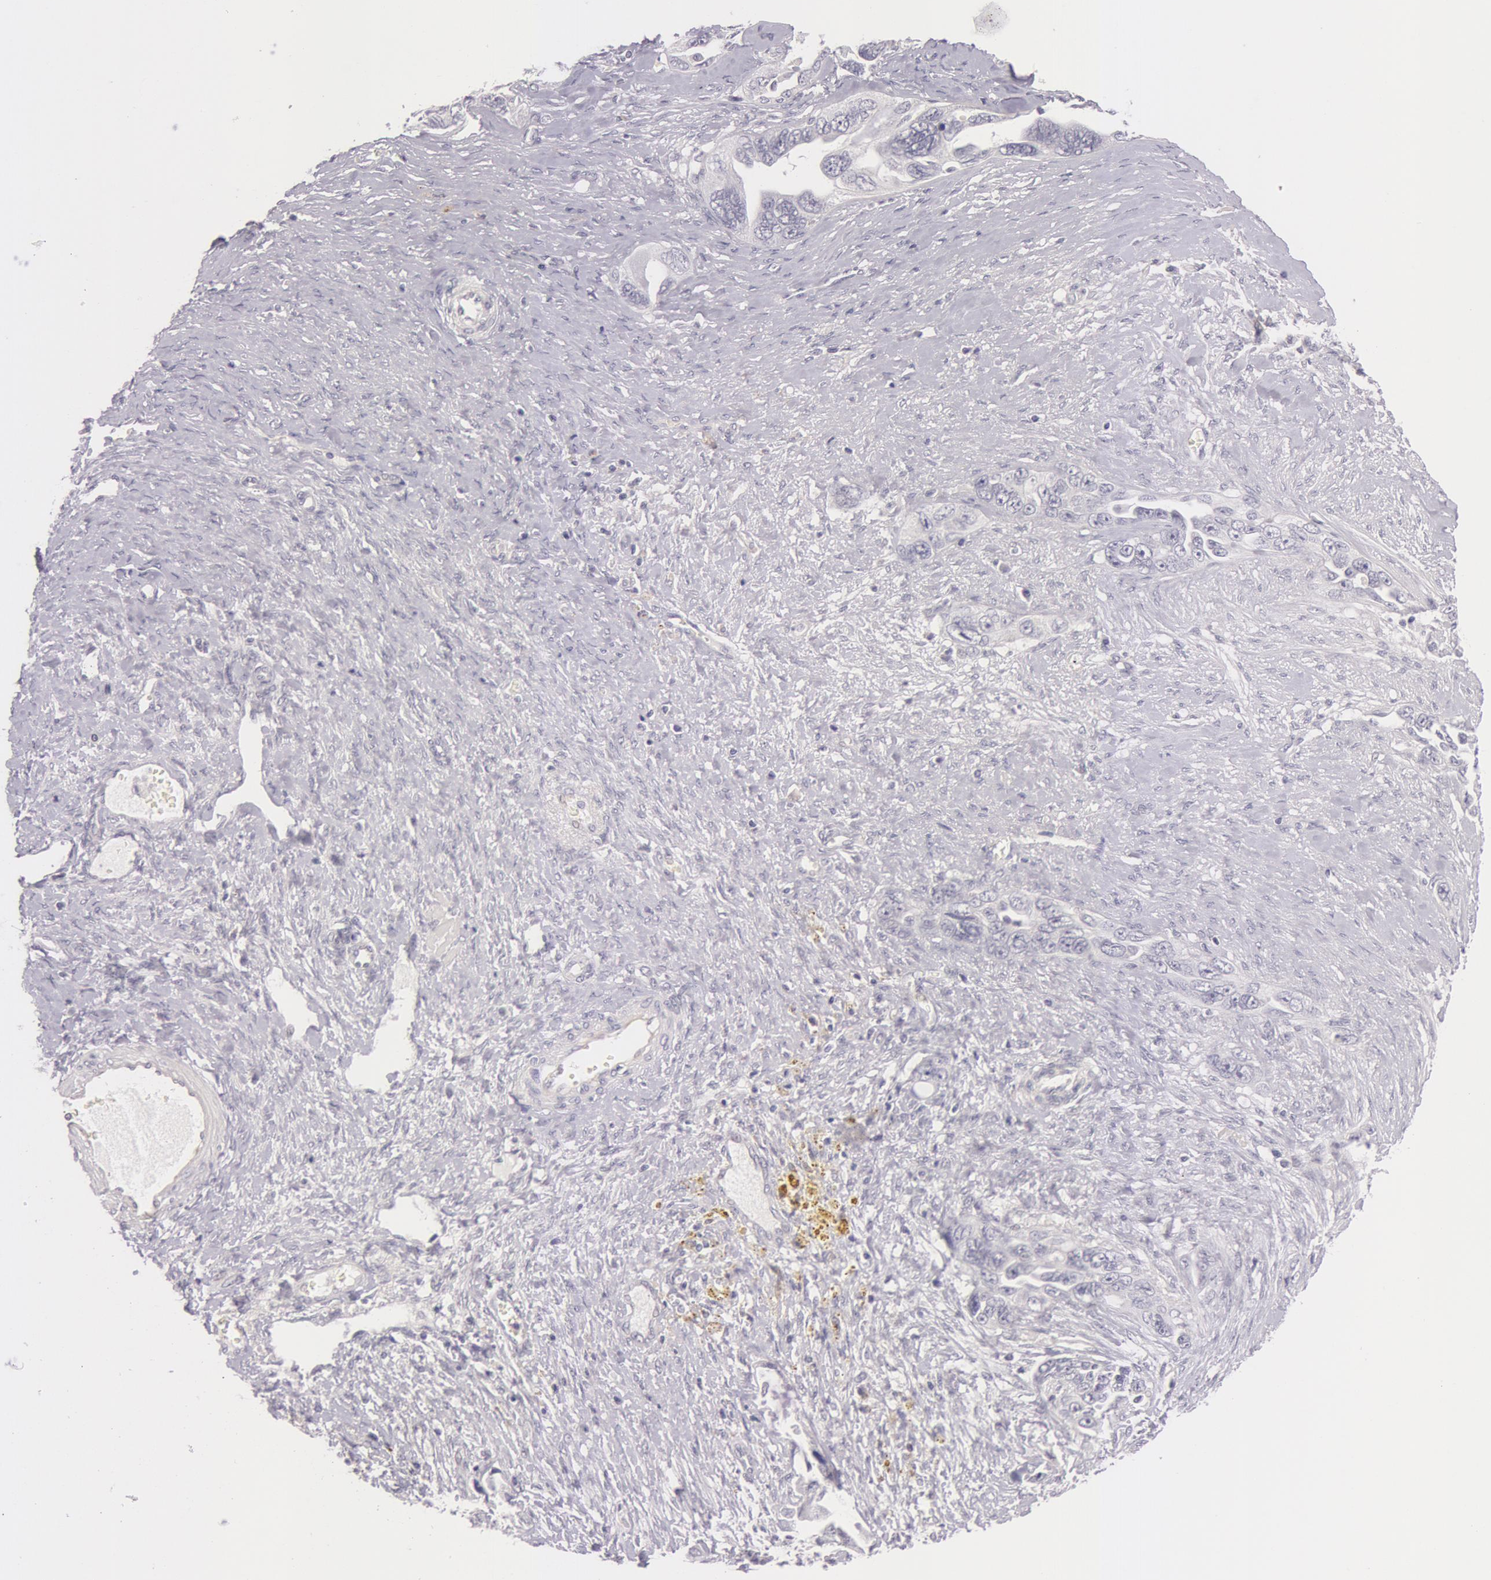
{"staining": {"intensity": "negative", "quantity": "none", "location": "none"}, "tissue": "ovarian cancer", "cell_type": "Tumor cells", "image_type": "cancer", "snomed": [{"axis": "morphology", "description": "Cystadenocarcinoma, serous, NOS"}, {"axis": "topography", "description": "Ovary"}], "caption": "There is no significant staining in tumor cells of serous cystadenocarcinoma (ovarian).", "gene": "RBMY1F", "patient": {"sex": "female", "age": 63}}